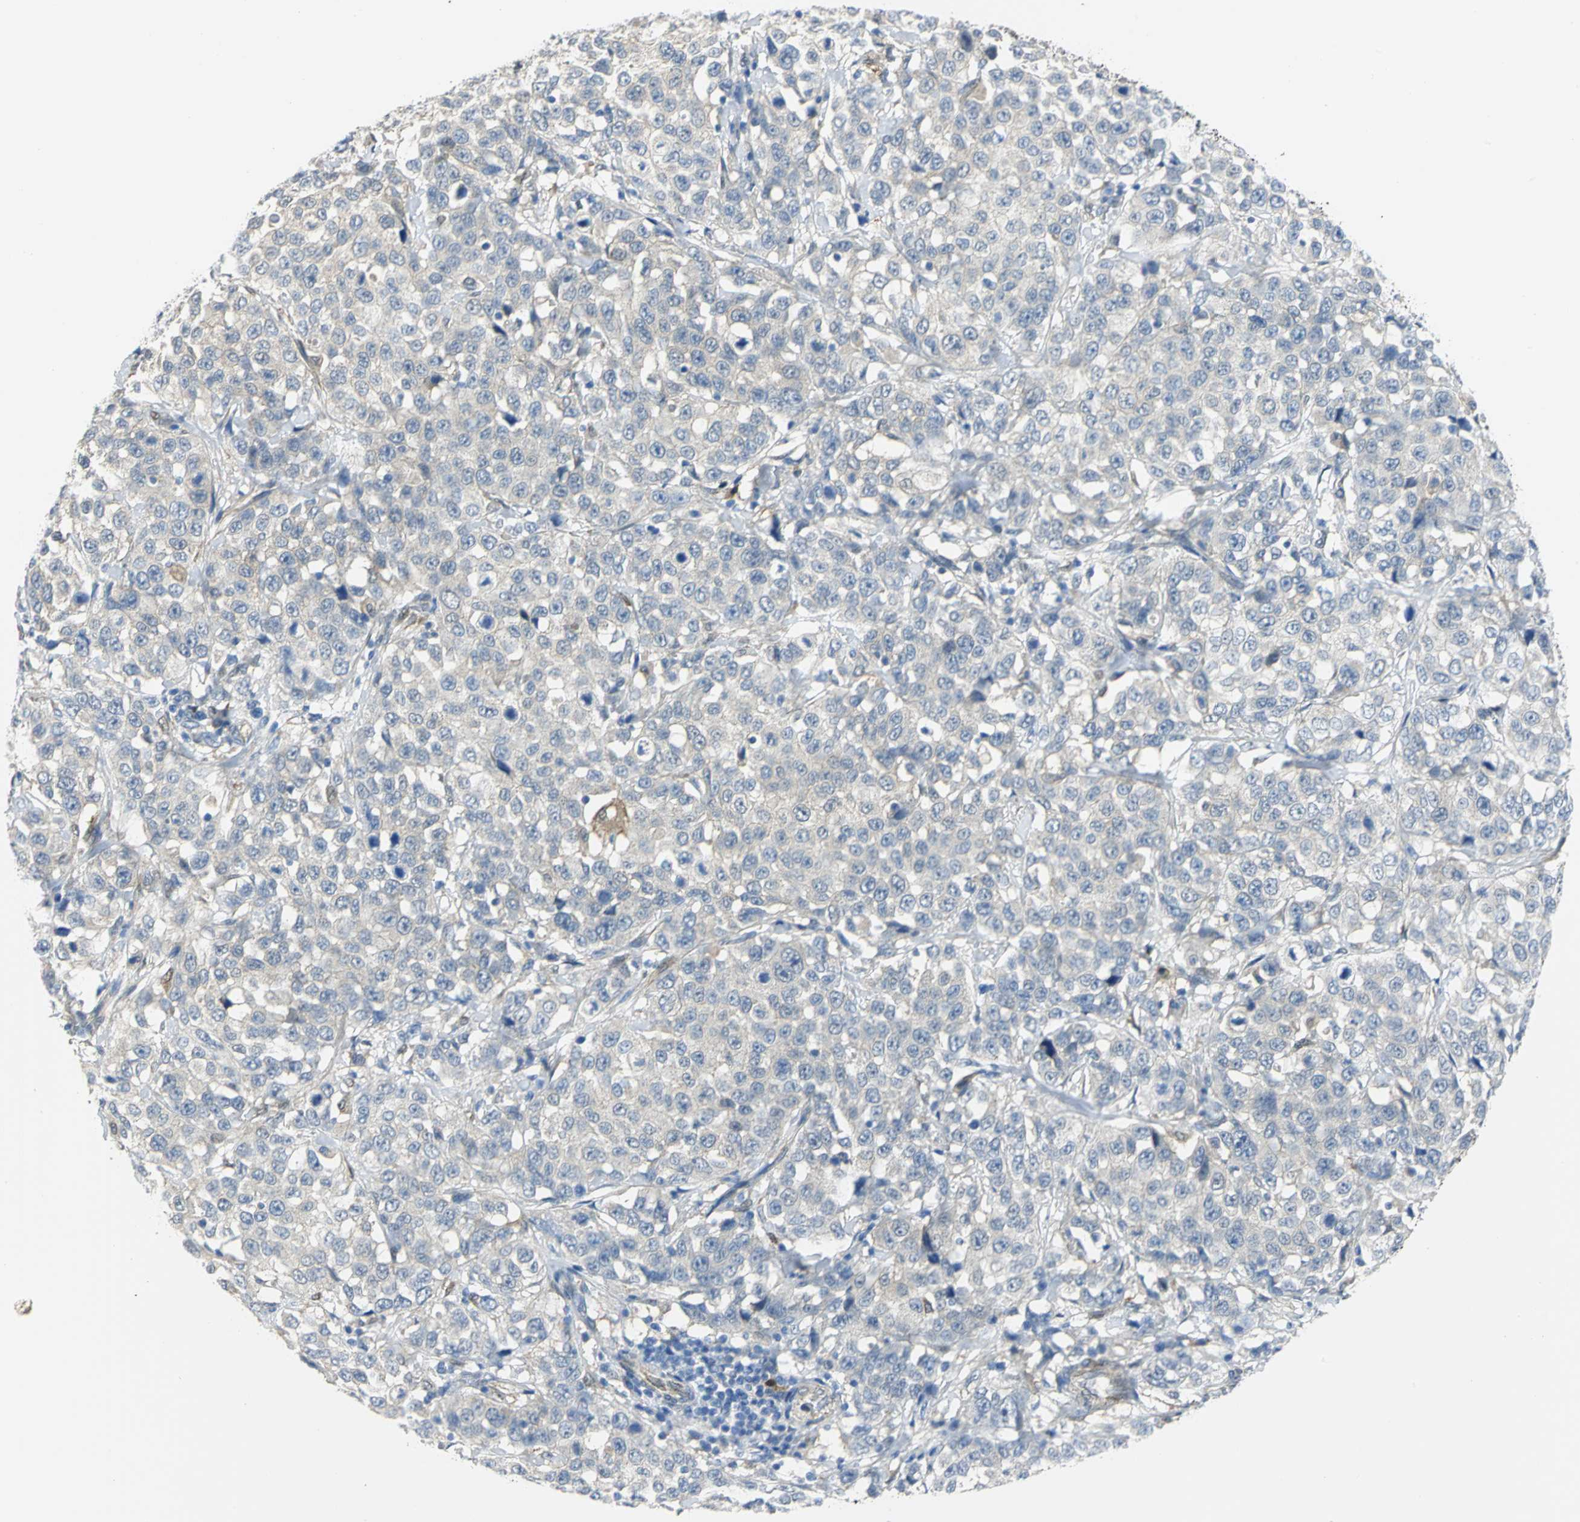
{"staining": {"intensity": "negative", "quantity": "none", "location": "none"}, "tissue": "stomach cancer", "cell_type": "Tumor cells", "image_type": "cancer", "snomed": [{"axis": "morphology", "description": "Normal tissue, NOS"}, {"axis": "morphology", "description": "Adenocarcinoma, NOS"}, {"axis": "topography", "description": "Stomach"}], "caption": "This is an immunohistochemistry (IHC) photomicrograph of human stomach adenocarcinoma. There is no expression in tumor cells.", "gene": "PGM3", "patient": {"sex": "male", "age": 48}}